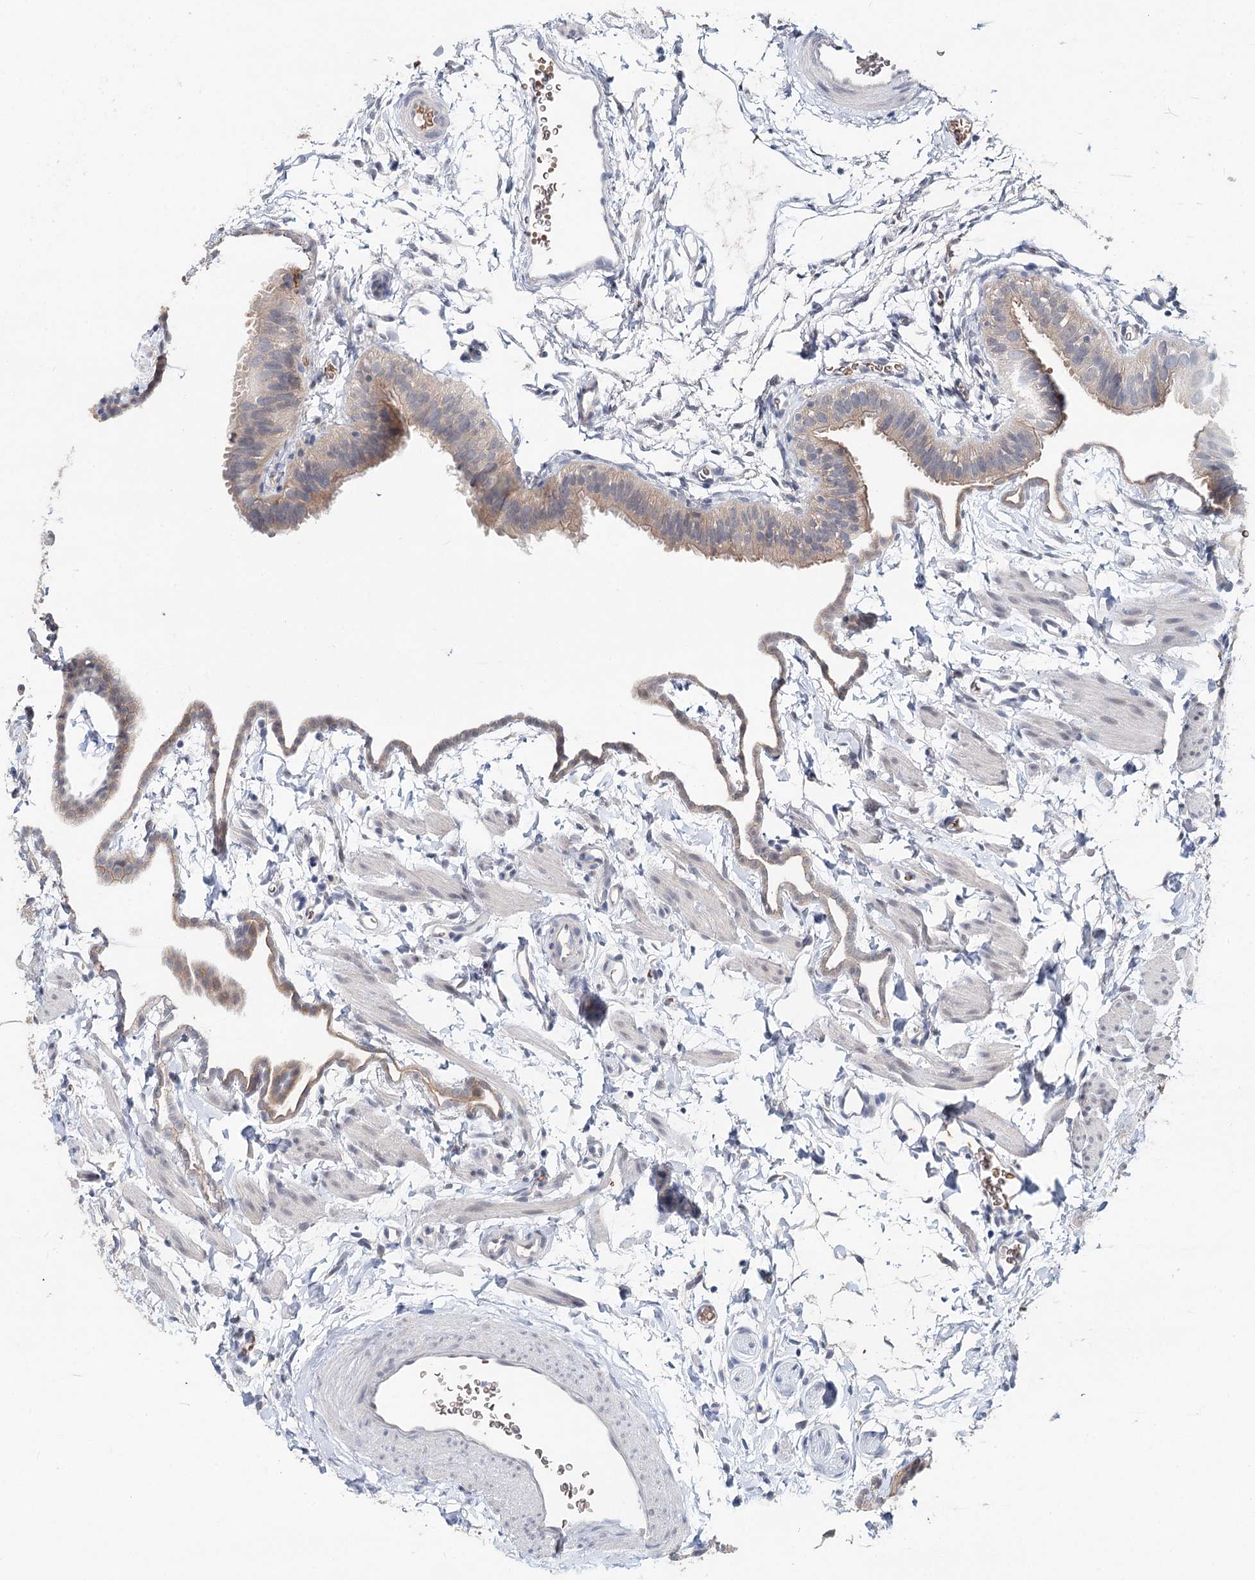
{"staining": {"intensity": "weak", "quantity": "<25%", "location": "cytoplasmic/membranous"}, "tissue": "fallopian tube", "cell_type": "Glandular cells", "image_type": "normal", "snomed": [{"axis": "morphology", "description": "Normal tissue, NOS"}, {"axis": "topography", "description": "Fallopian tube"}], "caption": "IHC micrograph of unremarkable fallopian tube: fallopian tube stained with DAB (3,3'-diaminobenzidine) exhibits no significant protein staining in glandular cells.", "gene": "FBXO7", "patient": {"sex": "female", "age": 35}}